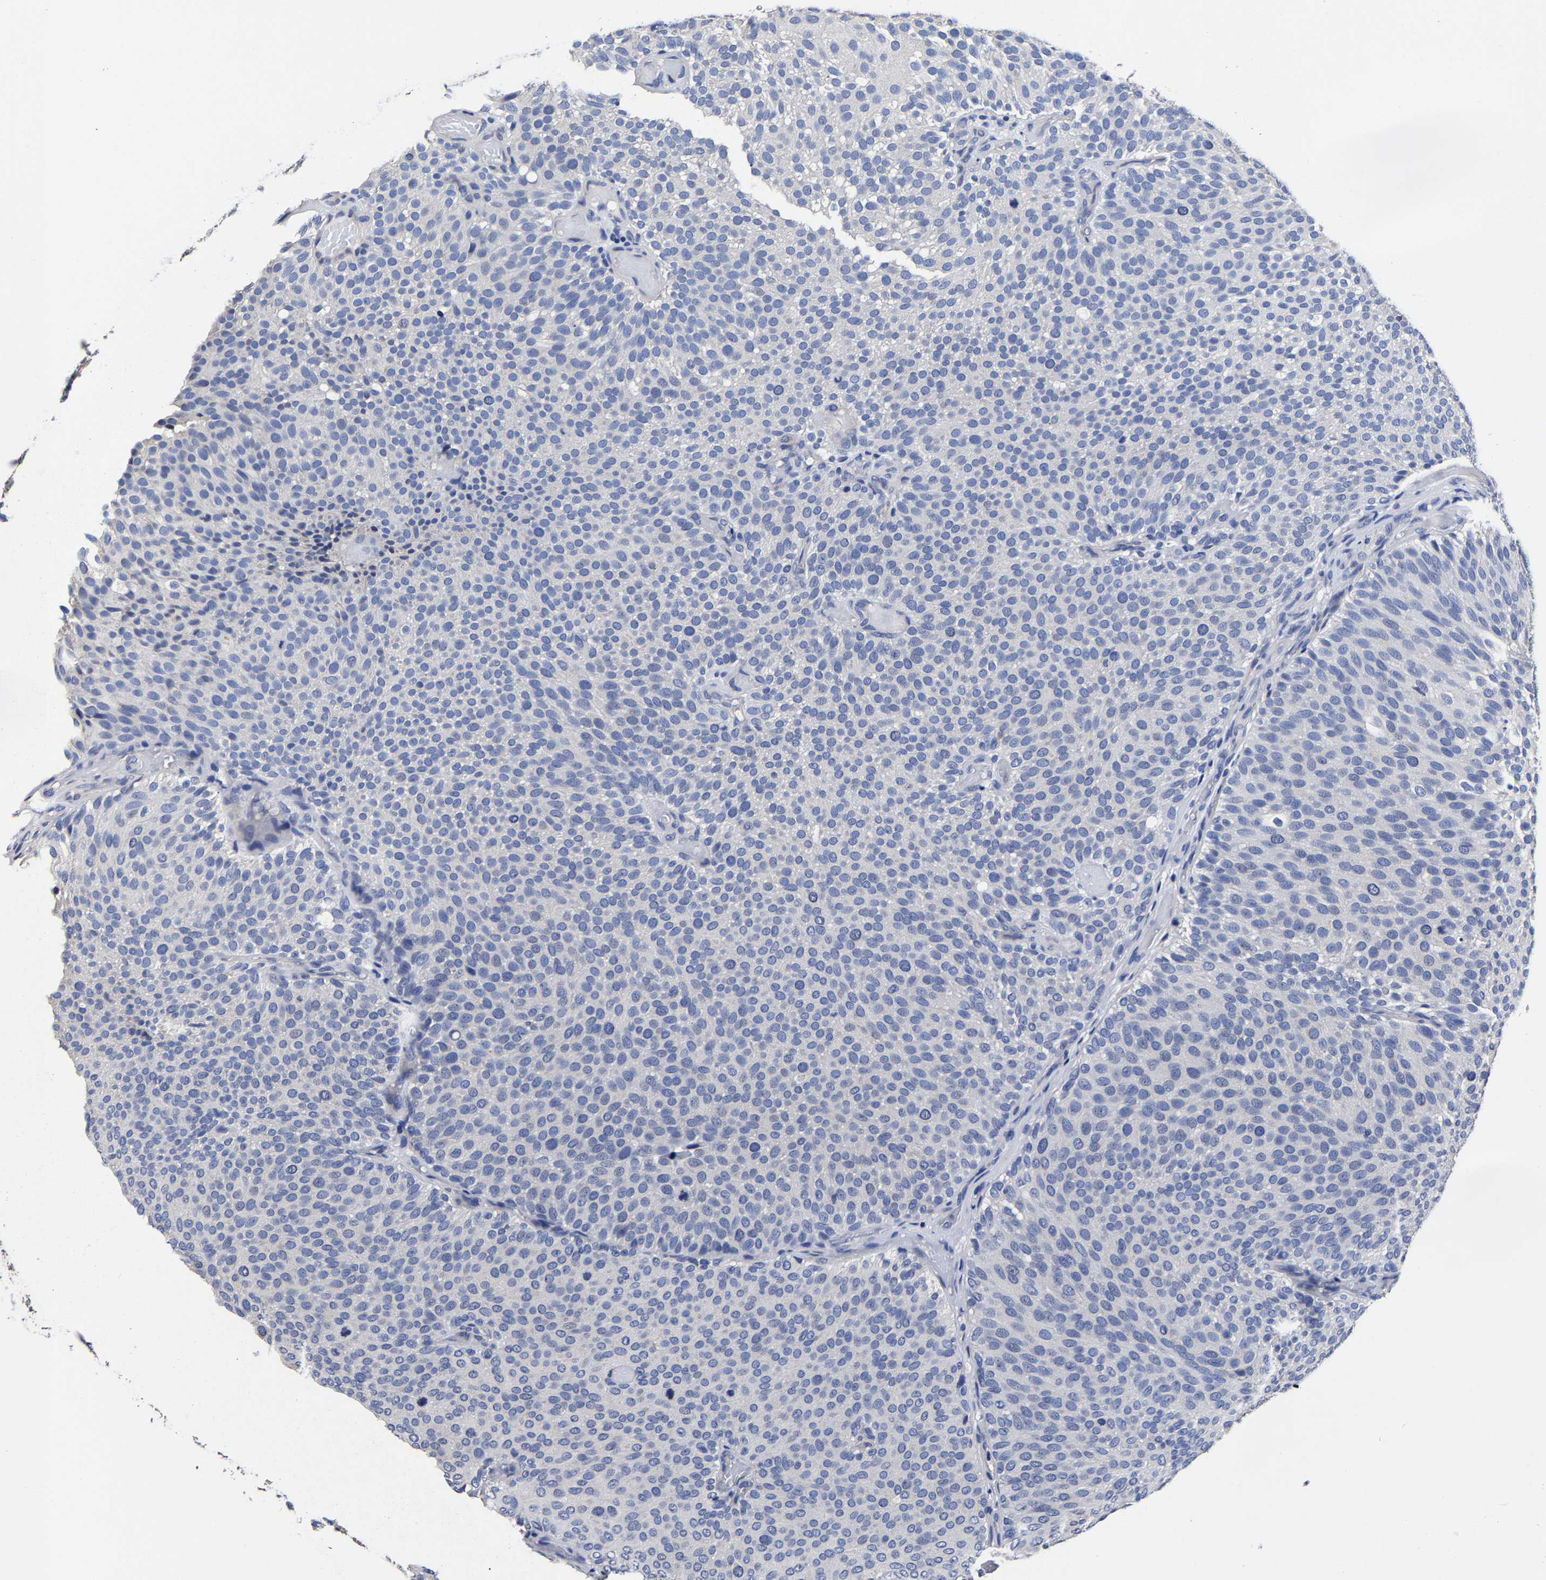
{"staining": {"intensity": "negative", "quantity": "none", "location": "none"}, "tissue": "urothelial cancer", "cell_type": "Tumor cells", "image_type": "cancer", "snomed": [{"axis": "morphology", "description": "Urothelial carcinoma, Low grade"}, {"axis": "topography", "description": "Urinary bladder"}], "caption": "Immunohistochemistry histopathology image of neoplastic tissue: urothelial cancer stained with DAB displays no significant protein expression in tumor cells.", "gene": "AKAP4", "patient": {"sex": "male", "age": 78}}